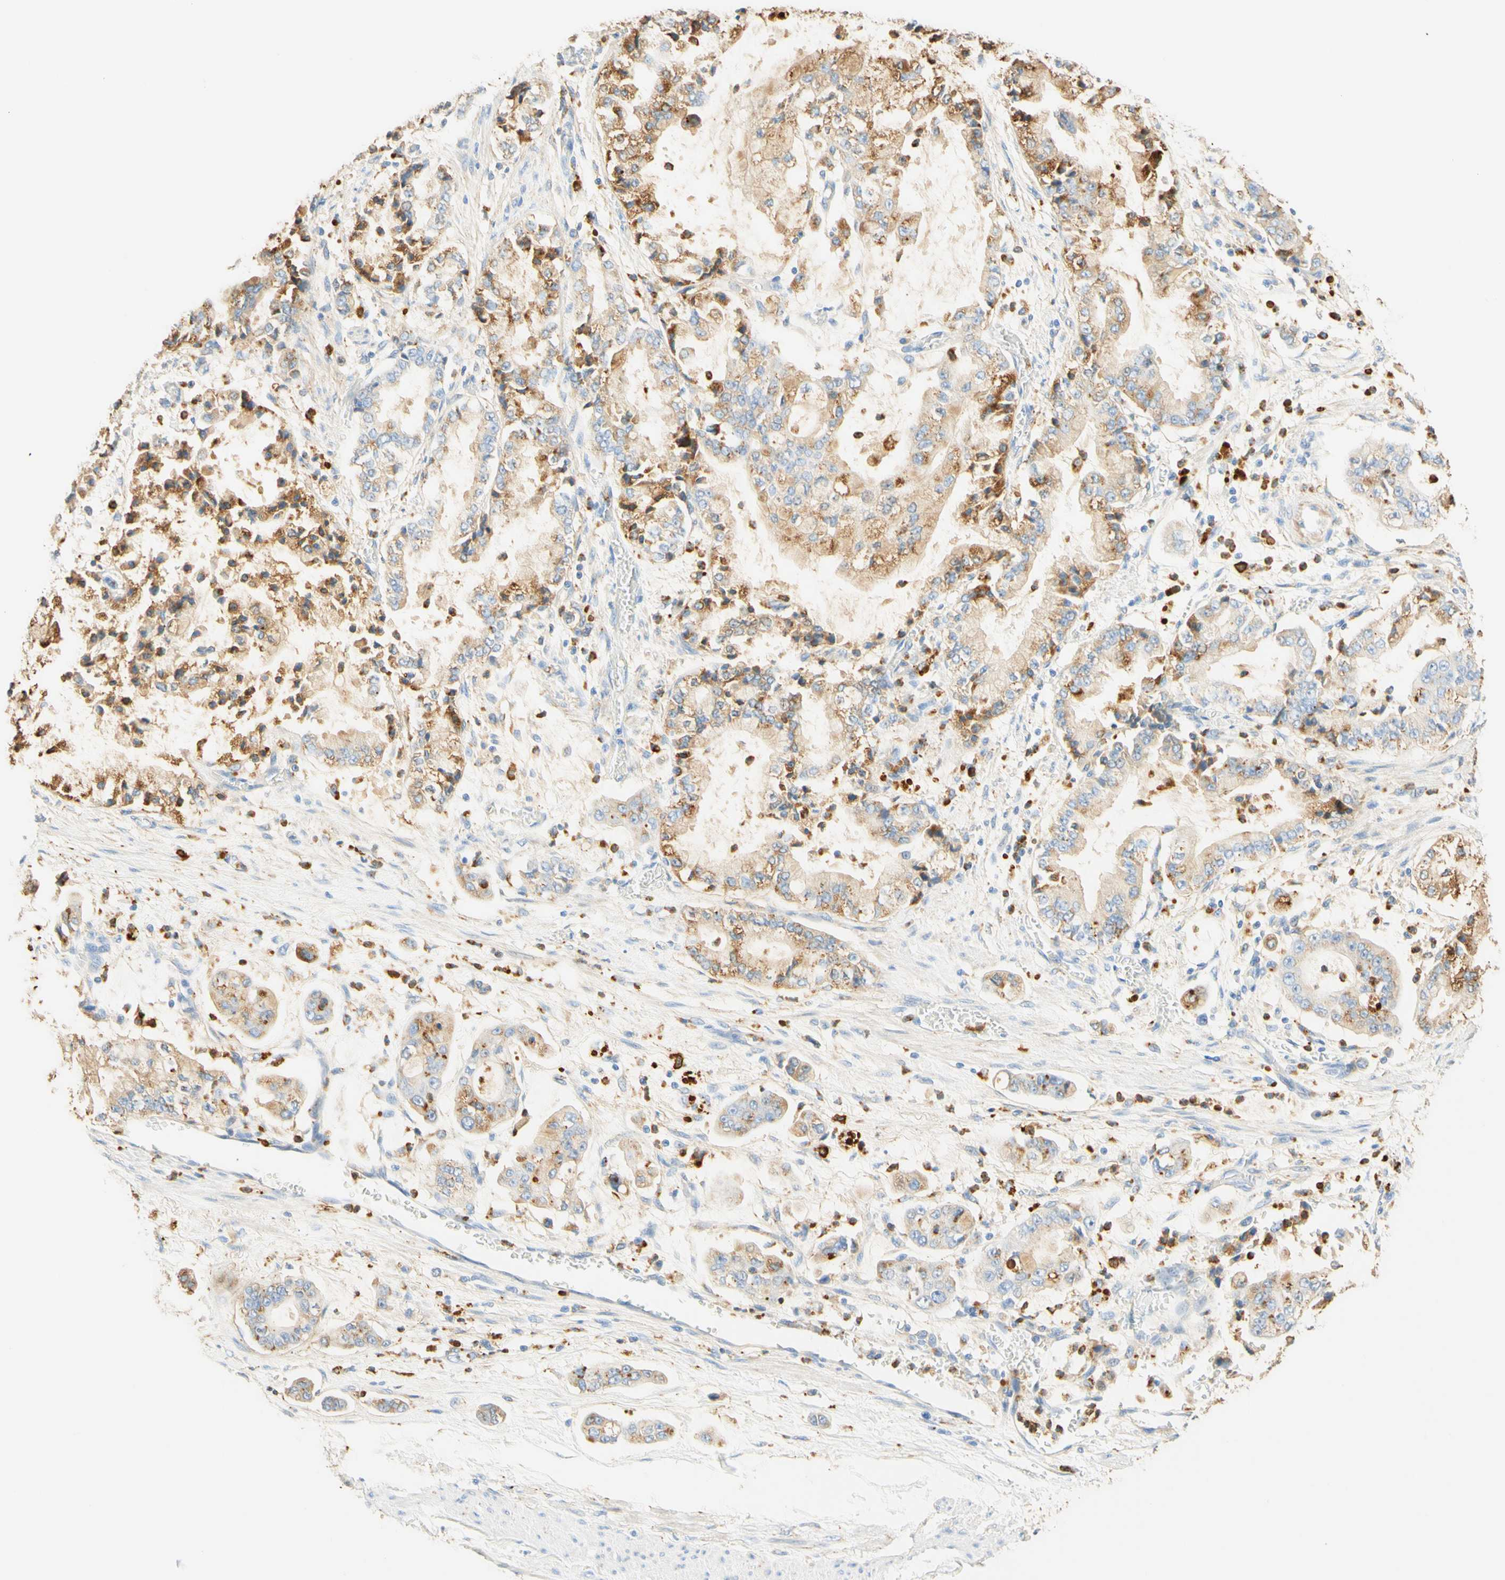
{"staining": {"intensity": "moderate", "quantity": "25%-75%", "location": "cytoplasmic/membranous"}, "tissue": "stomach cancer", "cell_type": "Tumor cells", "image_type": "cancer", "snomed": [{"axis": "morphology", "description": "Adenocarcinoma, NOS"}, {"axis": "topography", "description": "Stomach"}], "caption": "A high-resolution image shows immunohistochemistry staining of adenocarcinoma (stomach), which exhibits moderate cytoplasmic/membranous expression in approximately 25%-75% of tumor cells.", "gene": "CD63", "patient": {"sex": "male", "age": 76}}